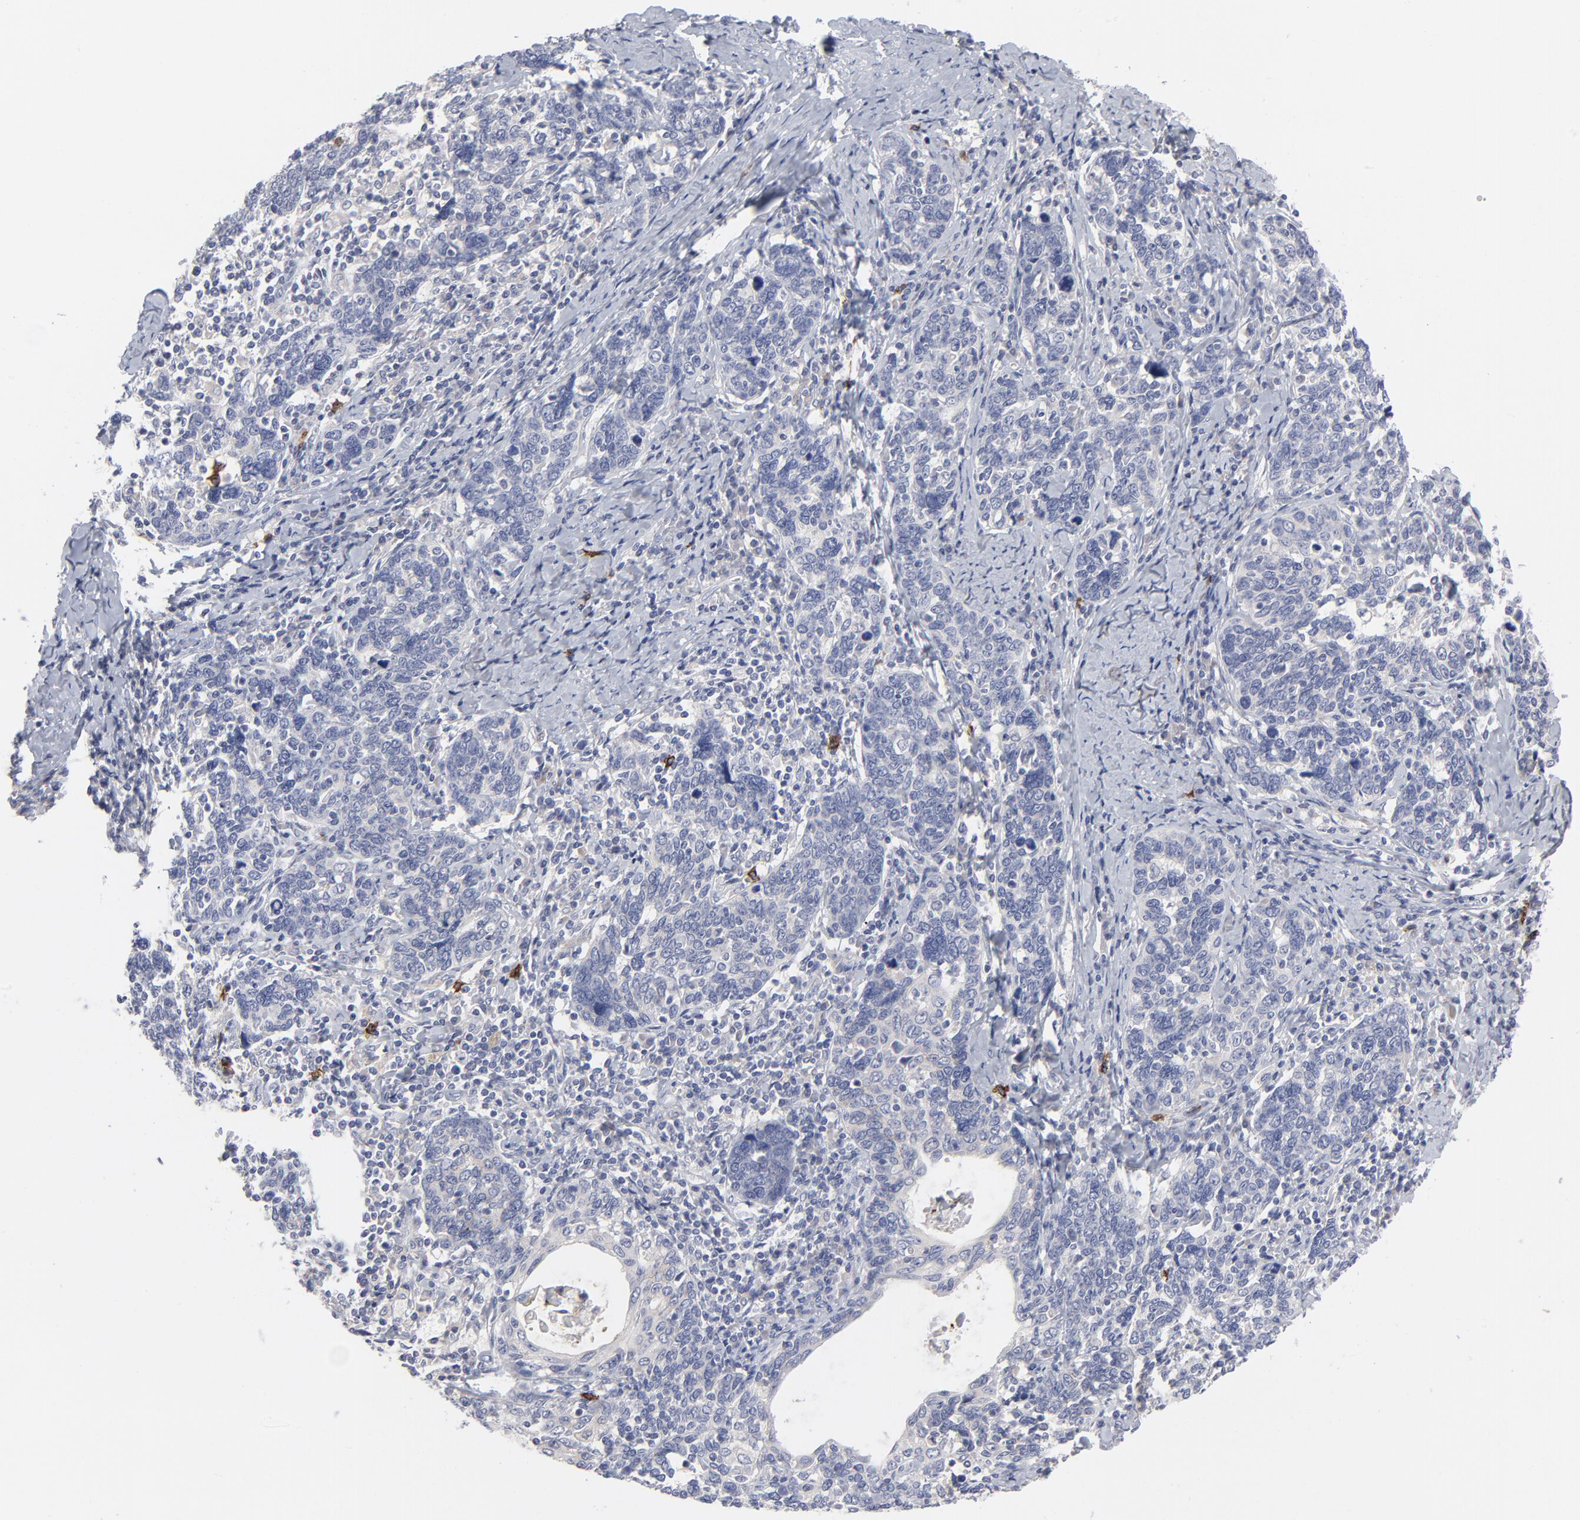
{"staining": {"intensity": "negative", "quantity": "none", "location": "none"}, "tissue": "cervical cancer", "cell_type": "Tumor cells", "image_type": "cancer", "snomed": [{"axis": "morphology", "description": "Squamous cell carcinoma, NOS"}, {"axis": "topography", "description": "Cervix"}], "caption": "Micrograph shows no significant protein expression in tumor cells of squamous cell carcinoma (cervical).", "gene": "CCR3", "patient": {"sex": "female", "age": 41}}